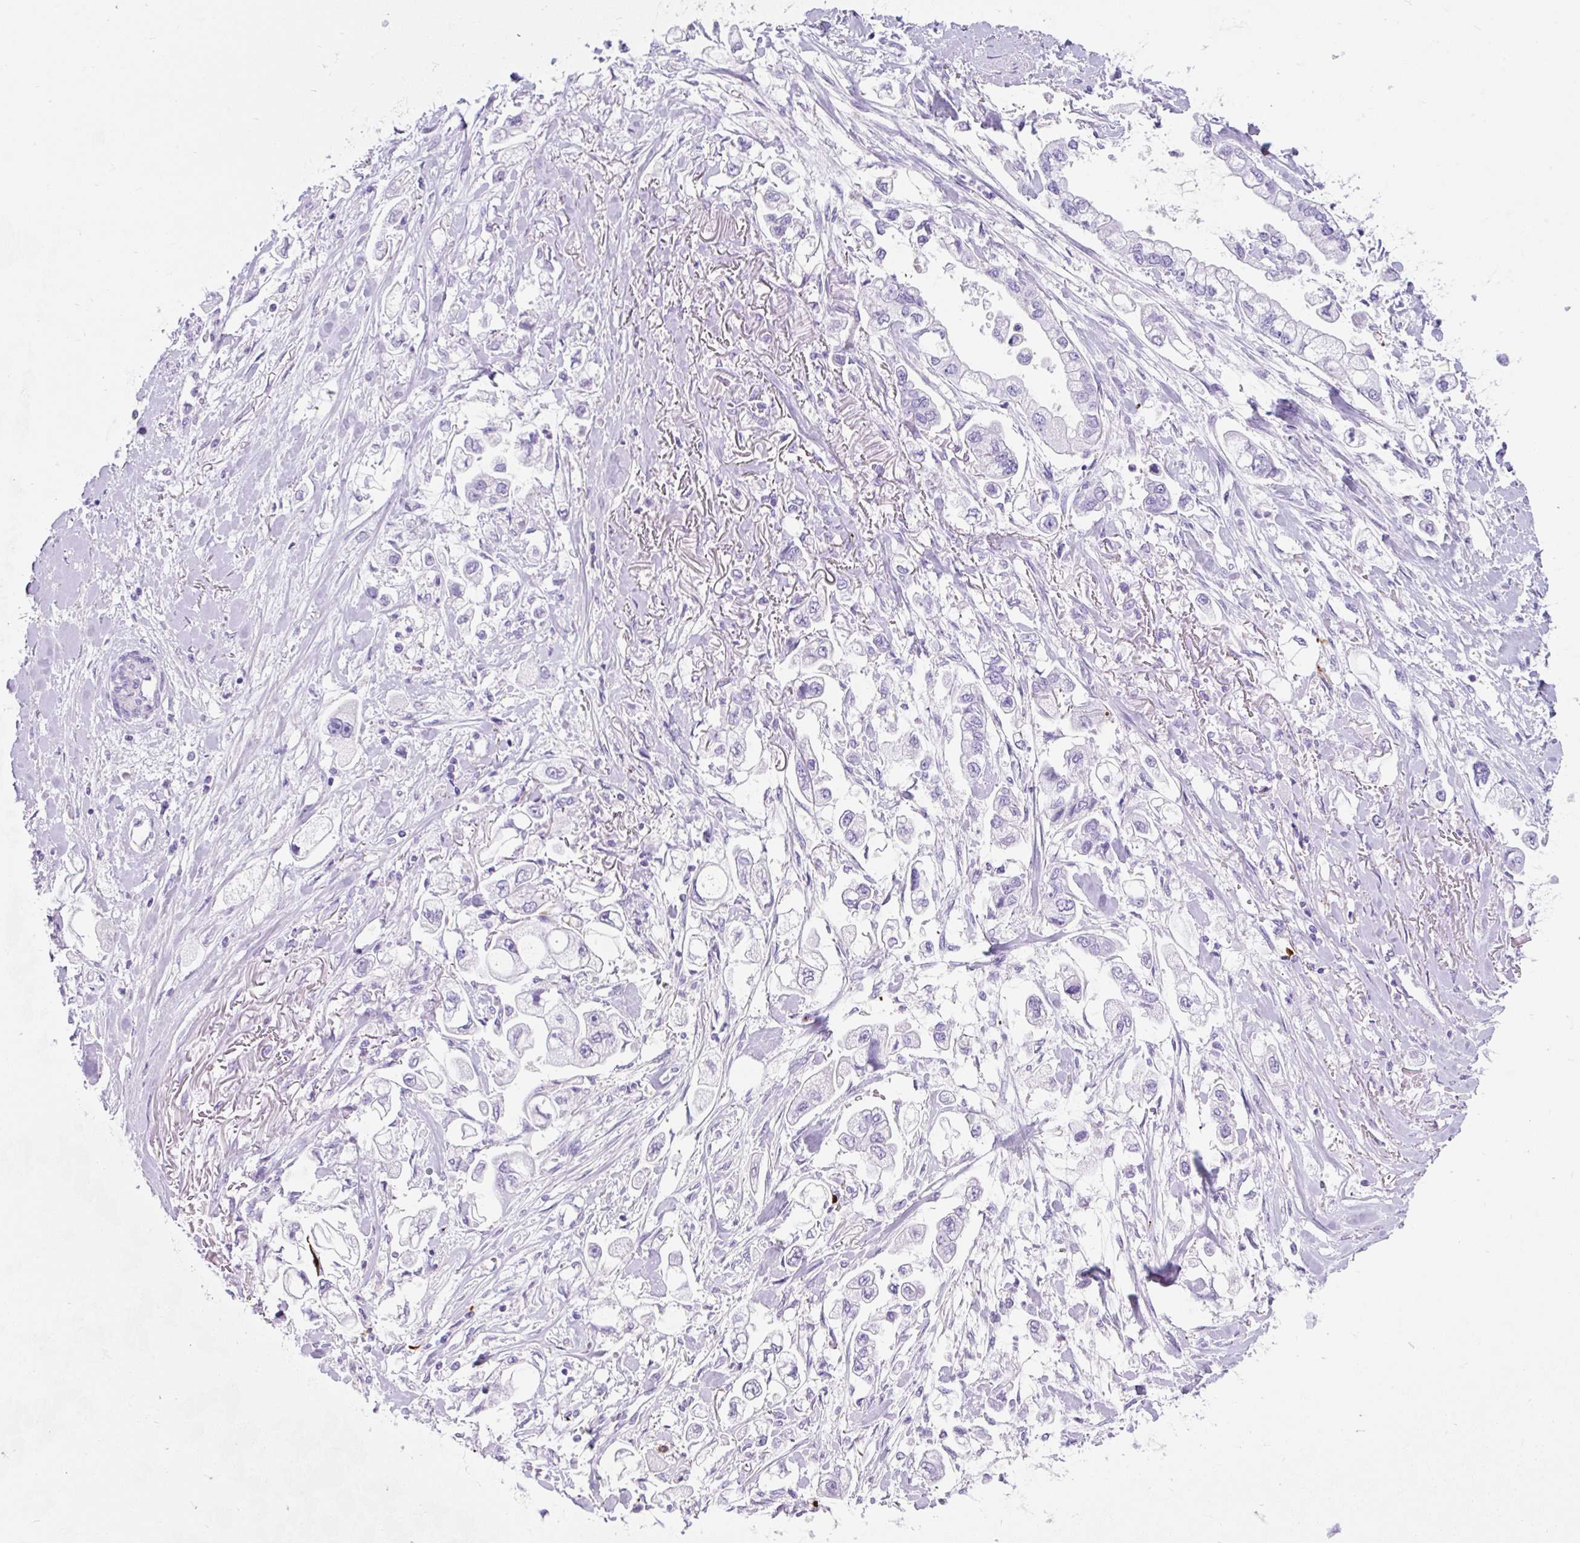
{"staining": {"intensity": "negative", "quantity": "none", "location": "none"}, "tissue": "stomach cancer", "cell_type": "Tumor cells", "image_type": "cancer", "snomed": [{"axis": "morphology", "description": "Adenocarcinoma, NOS"}, {"axis": "topography", "description": "Stomach"}], "caption": "DAB immunohistochemical staining of stomach cancer (adenocarcinoma) displays no significant expression in tumor cells. (Stains: DAB (3,3'-diaminobenzidine) immunohistochemistry with hematoxylin counter stain, Microscopy: brightfield microscopy at high magnification).", "gene": "APOC4-APOC2", "patient": {"sex": "male", "age": 62}}